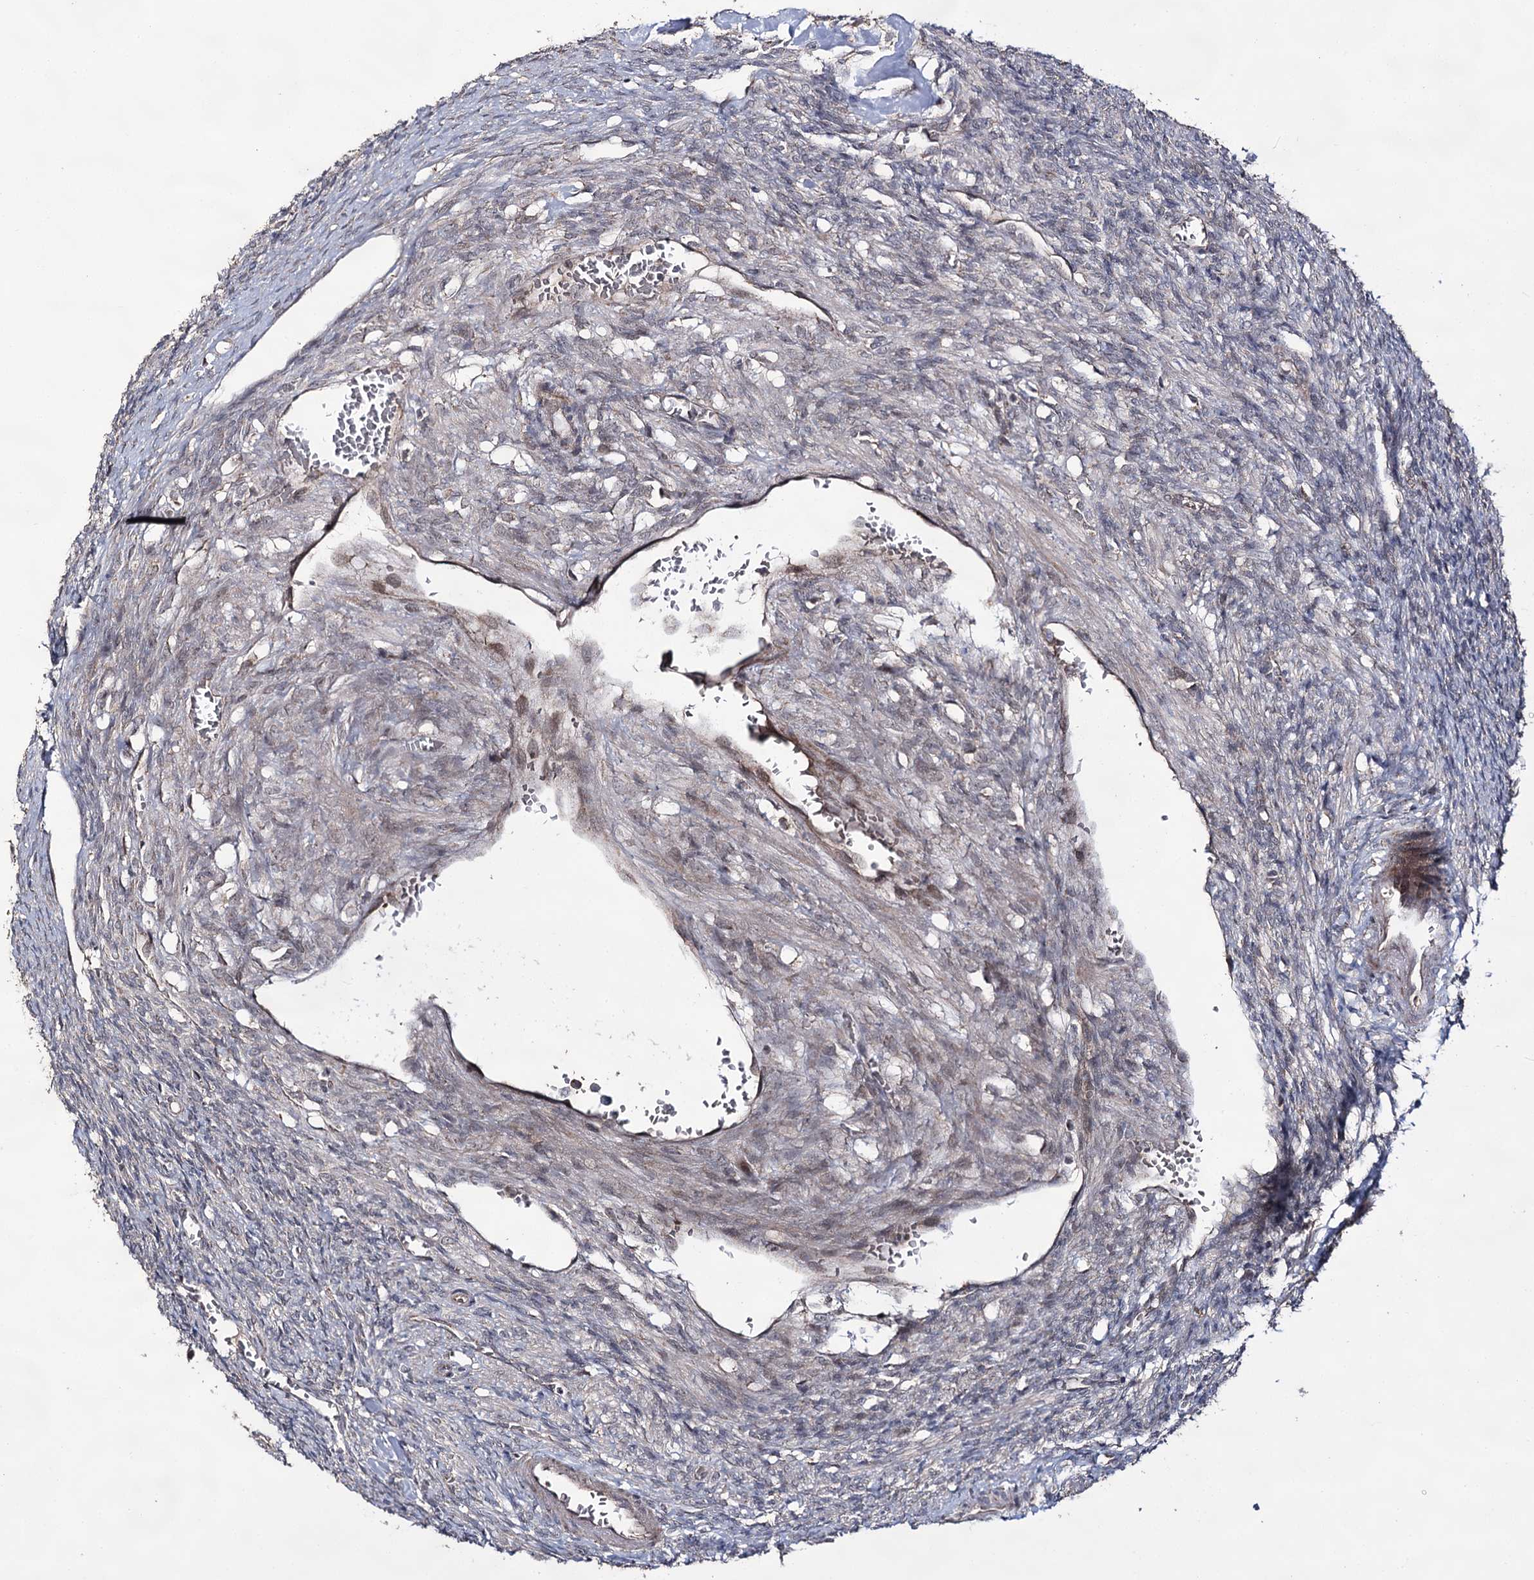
{"staining": {"intensity": "negative", "quantity": "none", "location": "none"}, "tissue": "ovary", "cell_type": "Ovarian stroma cells", "image_type": "normal", "snomed": [{"axis": "morphology", "description": "Normal tissue, NOS"}, {"axis": "topography", "description": "Ovary"}], "caption": "This histopathology image is of normal ovary stained with IHC to label a protein in brown with the nuclei are counter-stained blue. There is no expression in ovarian stroma cells. (Stains: DAB (3,3'-diaminobenzidine) IHC with hematoxylin counter stain, Microscopy: brightfield microscopy at high magnification).", "gene": "ACTR6", "patient": {"sex": "female", "age": 27}}